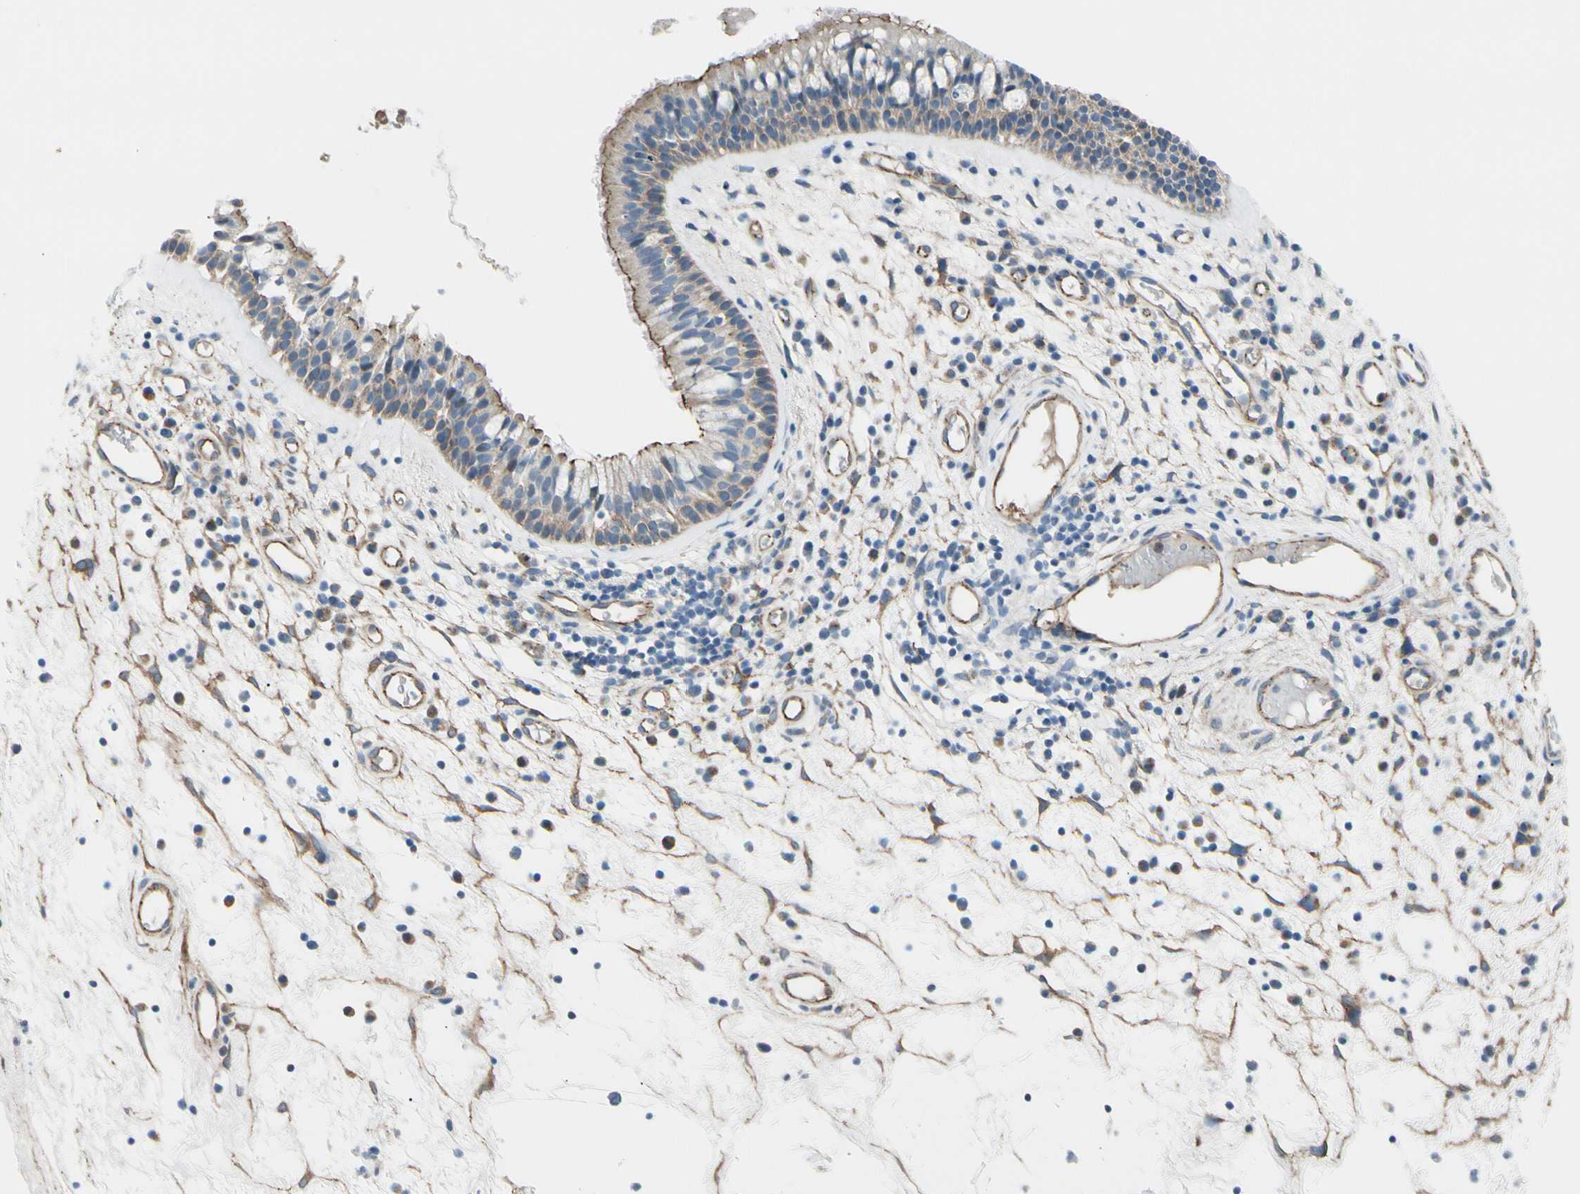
{"staining": {"intensity": "moderate", "quantity": "25%-75%", "location": "cytoplasmic/membranous"}, "tissue": "nasopharynx", "cell_type": "Respiratory epithelial cells", "image_type": "normal", "snomed": [{"axis": "morphology", "description": "Normal tissue, NOS"}, {"axis": "morphology", "description": "Inflammation, NOS"}, {"axis": "topography", "description": "Nasopharynx"}], "caption": "IHC (DAB) staining of benign nasopharynx displays moderate cytoplasmic/membranous protein expression in about 25%-75% of respiratory epithelial cells.", "gene": "TJP1", "patient": {"sex": "male", "age": 48}}